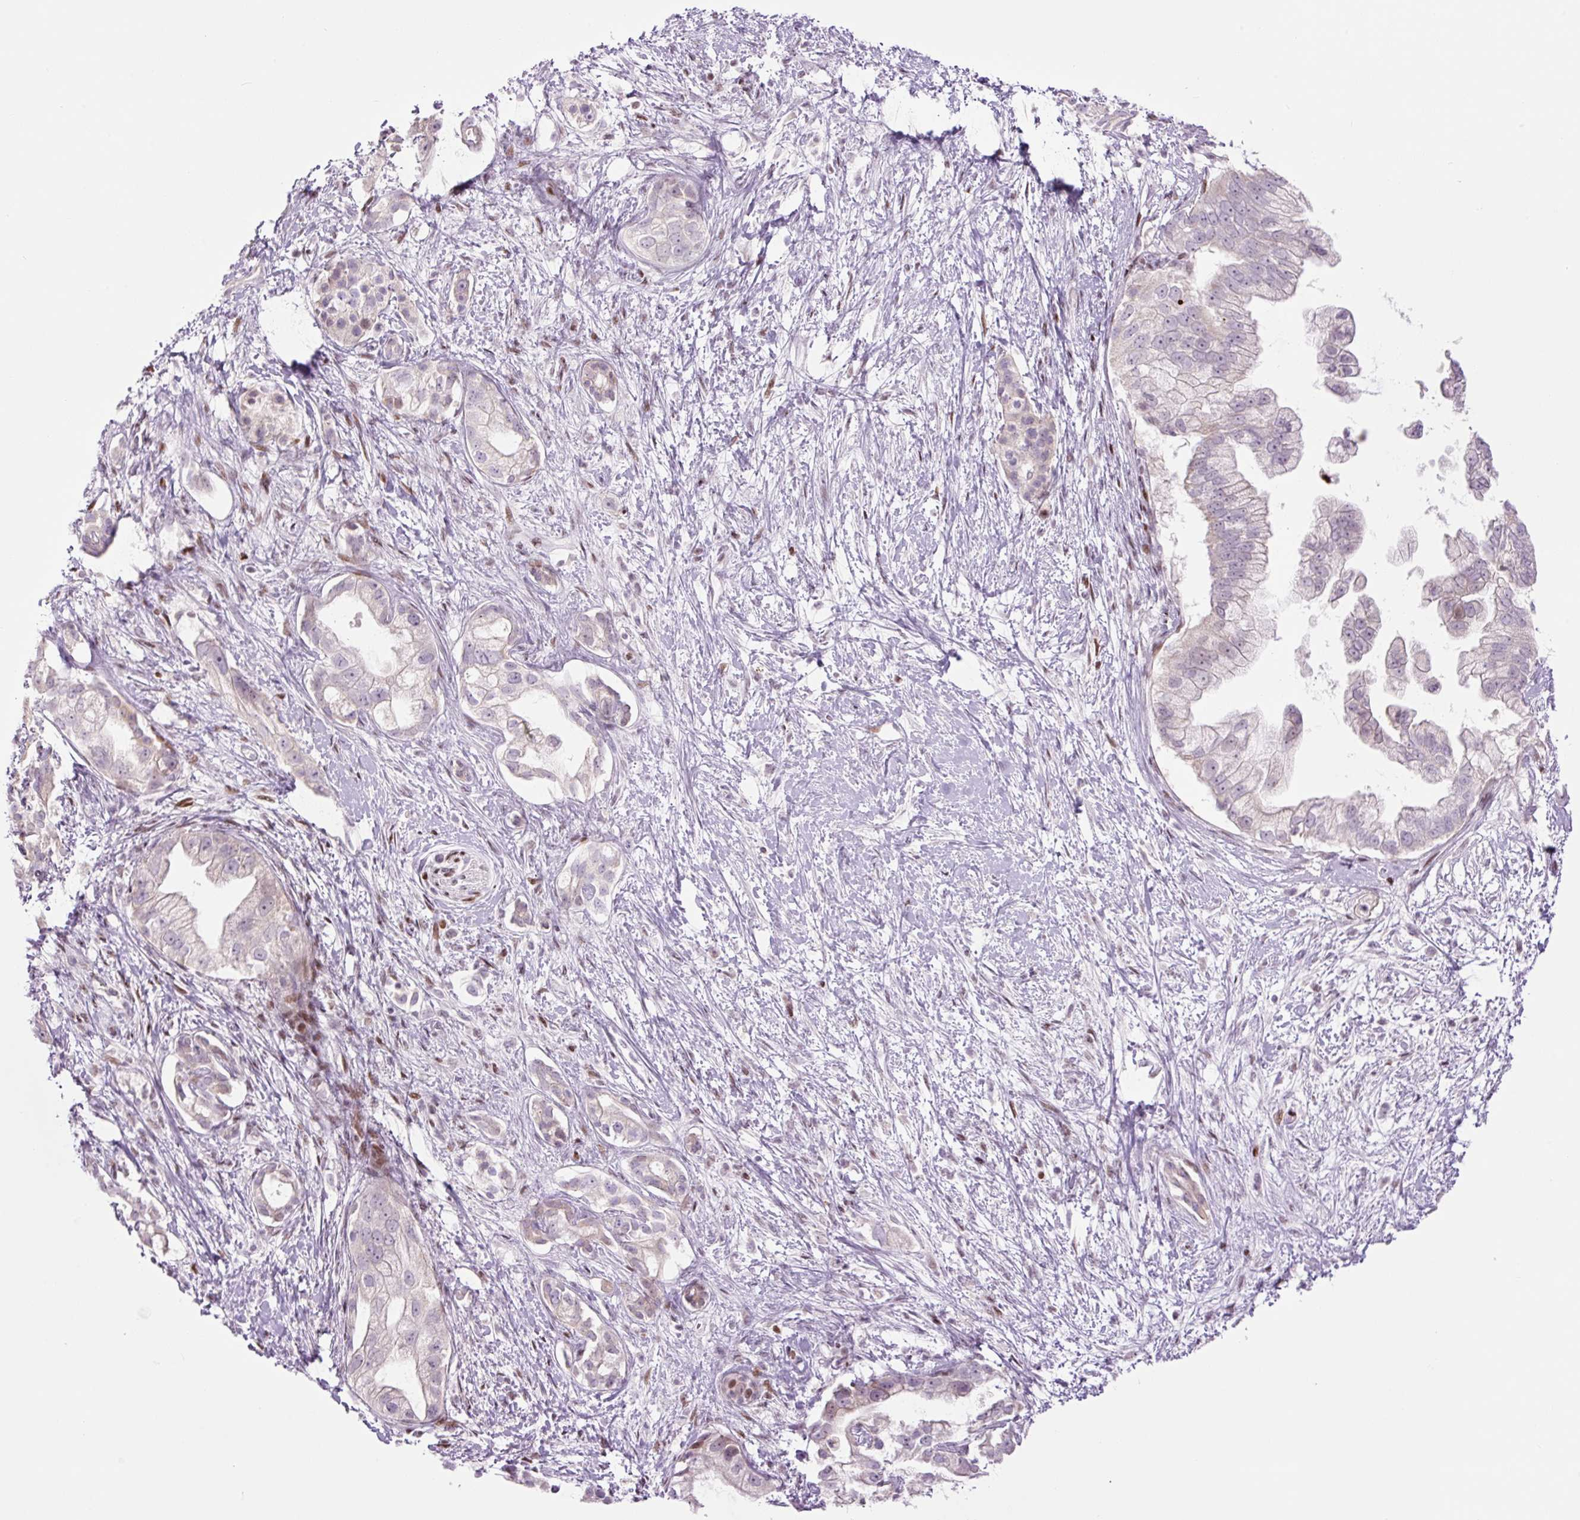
{"staining": {"intensity": "moderate", "quantity": "25%-75%", "location": "cytoplasmic/membranous"}, "tissue": "pancreatic cancer", "cell_type": "Tumor cells", "image_type": "cancer", "snomed": [{"axis": "morphology", "description": "Adenocarcinoma, NOS"}, {"axis": "topography", "description": "Pancreas"}], "caption": "A medium amount of moderate cytoplasmic/membranous expression is seen in approximately 25%-75% of tumor cells in pancreatic cancer tissue. Using DAB (3,3'-diaminobenzidine) (brown) and hematoxylin (blue) stains, captured at high magnification using brightfield microscopy.", "gene": "TMEM177", "patient": {"sex": "male", "age": 70}}